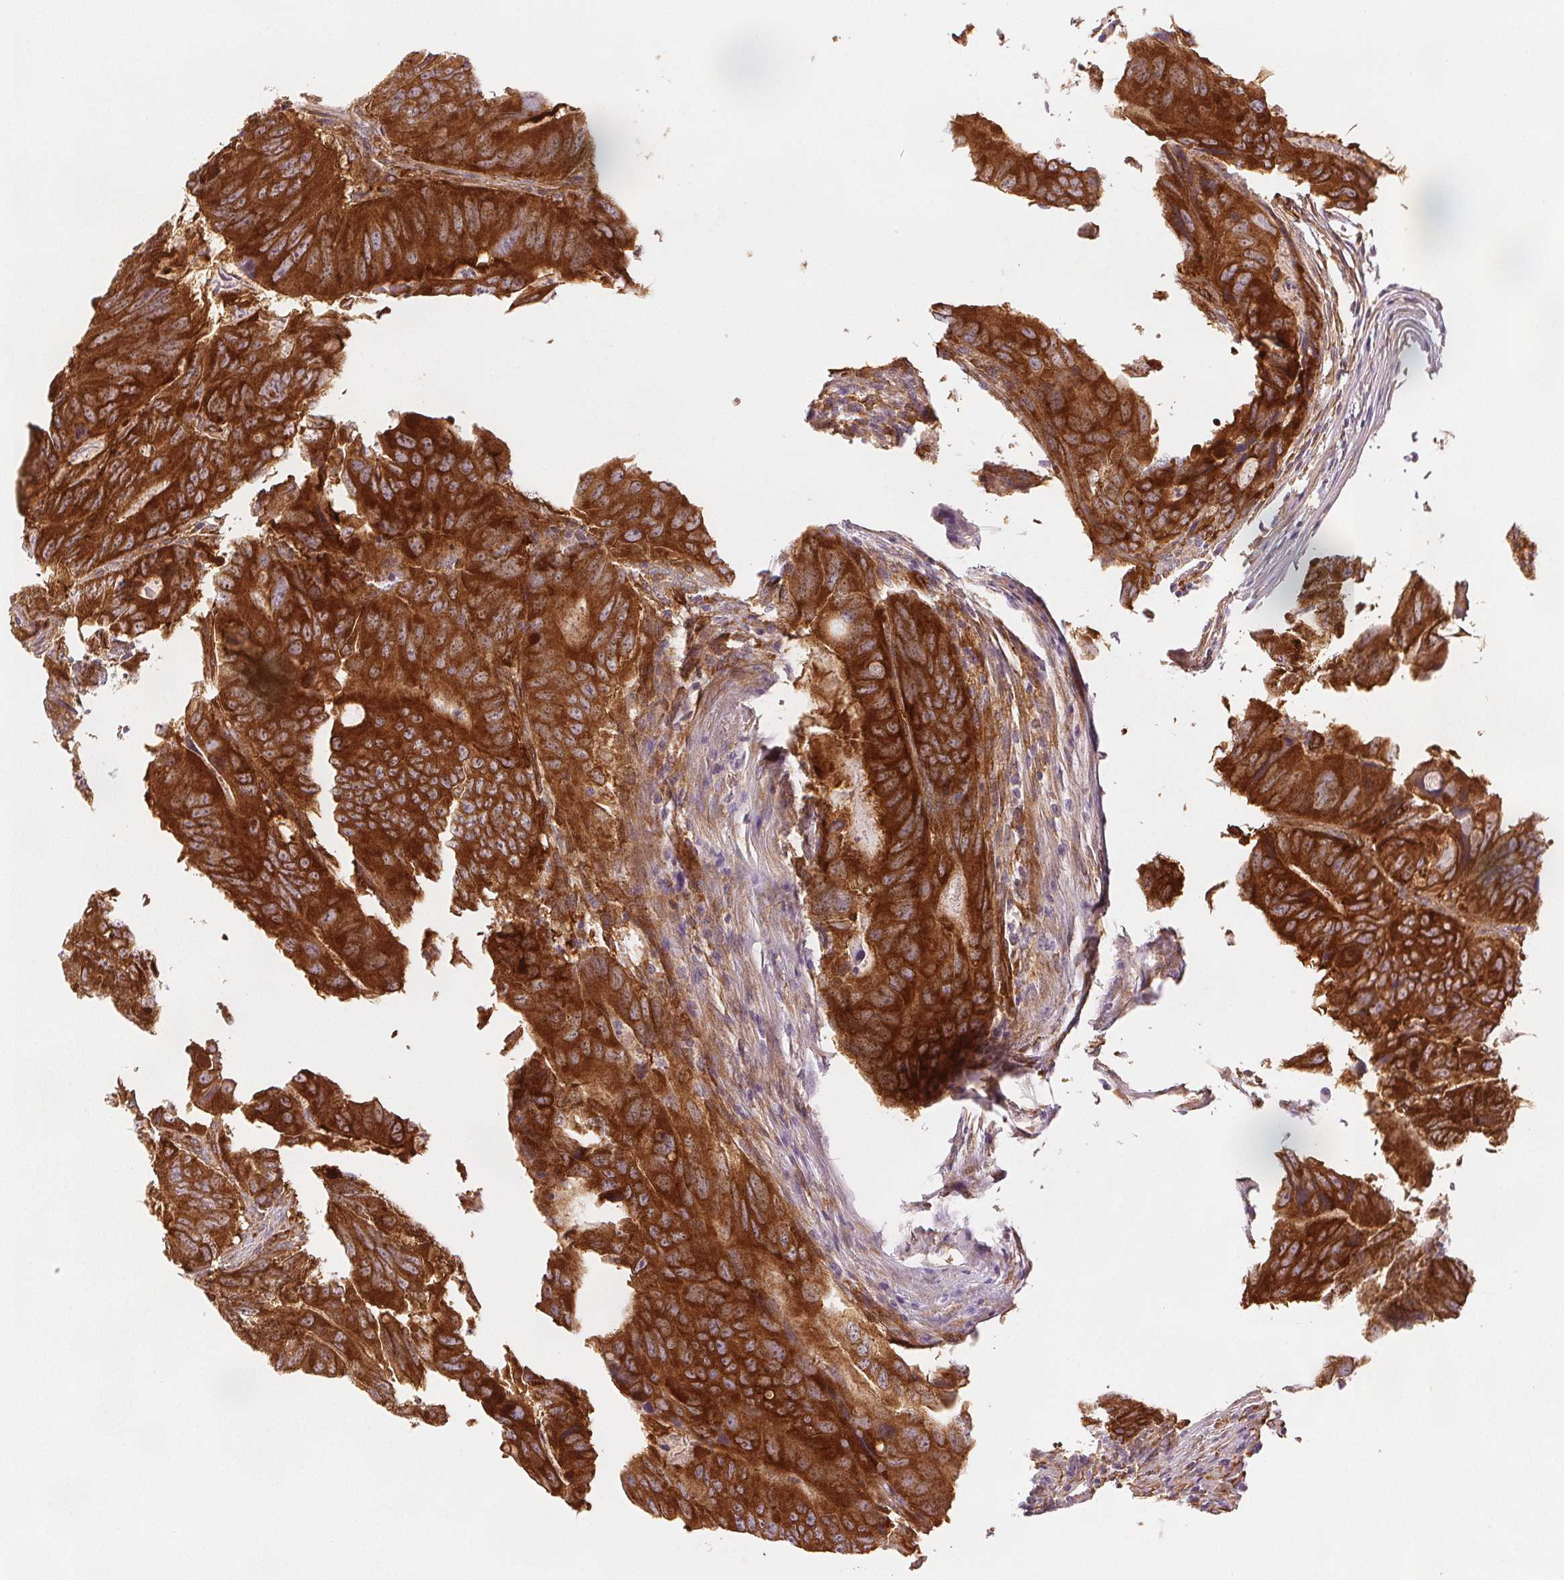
{"staining": {"intensity": "strong", "quantity": ">75%", "location": "cytoplasmic/membranous"}, "tissue": "colorectal cancer", "cell_type": "Tumor cells", "image_type": "cancer", "snomed": [{"axis": "morphology", "description": "Adenocarcinoma, NOS"}, {"axis": "topography", "description": "Colon"}], "caption": "Immunohistochemical staining of human colorectal cancer (adenocarcinoma) demonstrates high levels of strong cytoplasmic/membranous positivity in approximately >75% of tumor cells. (brown staining indicates protein expression, while blue staining denotes nuclei).", "gene": "DIAPH2", "patient": {"sex": "male", "age": 79}}